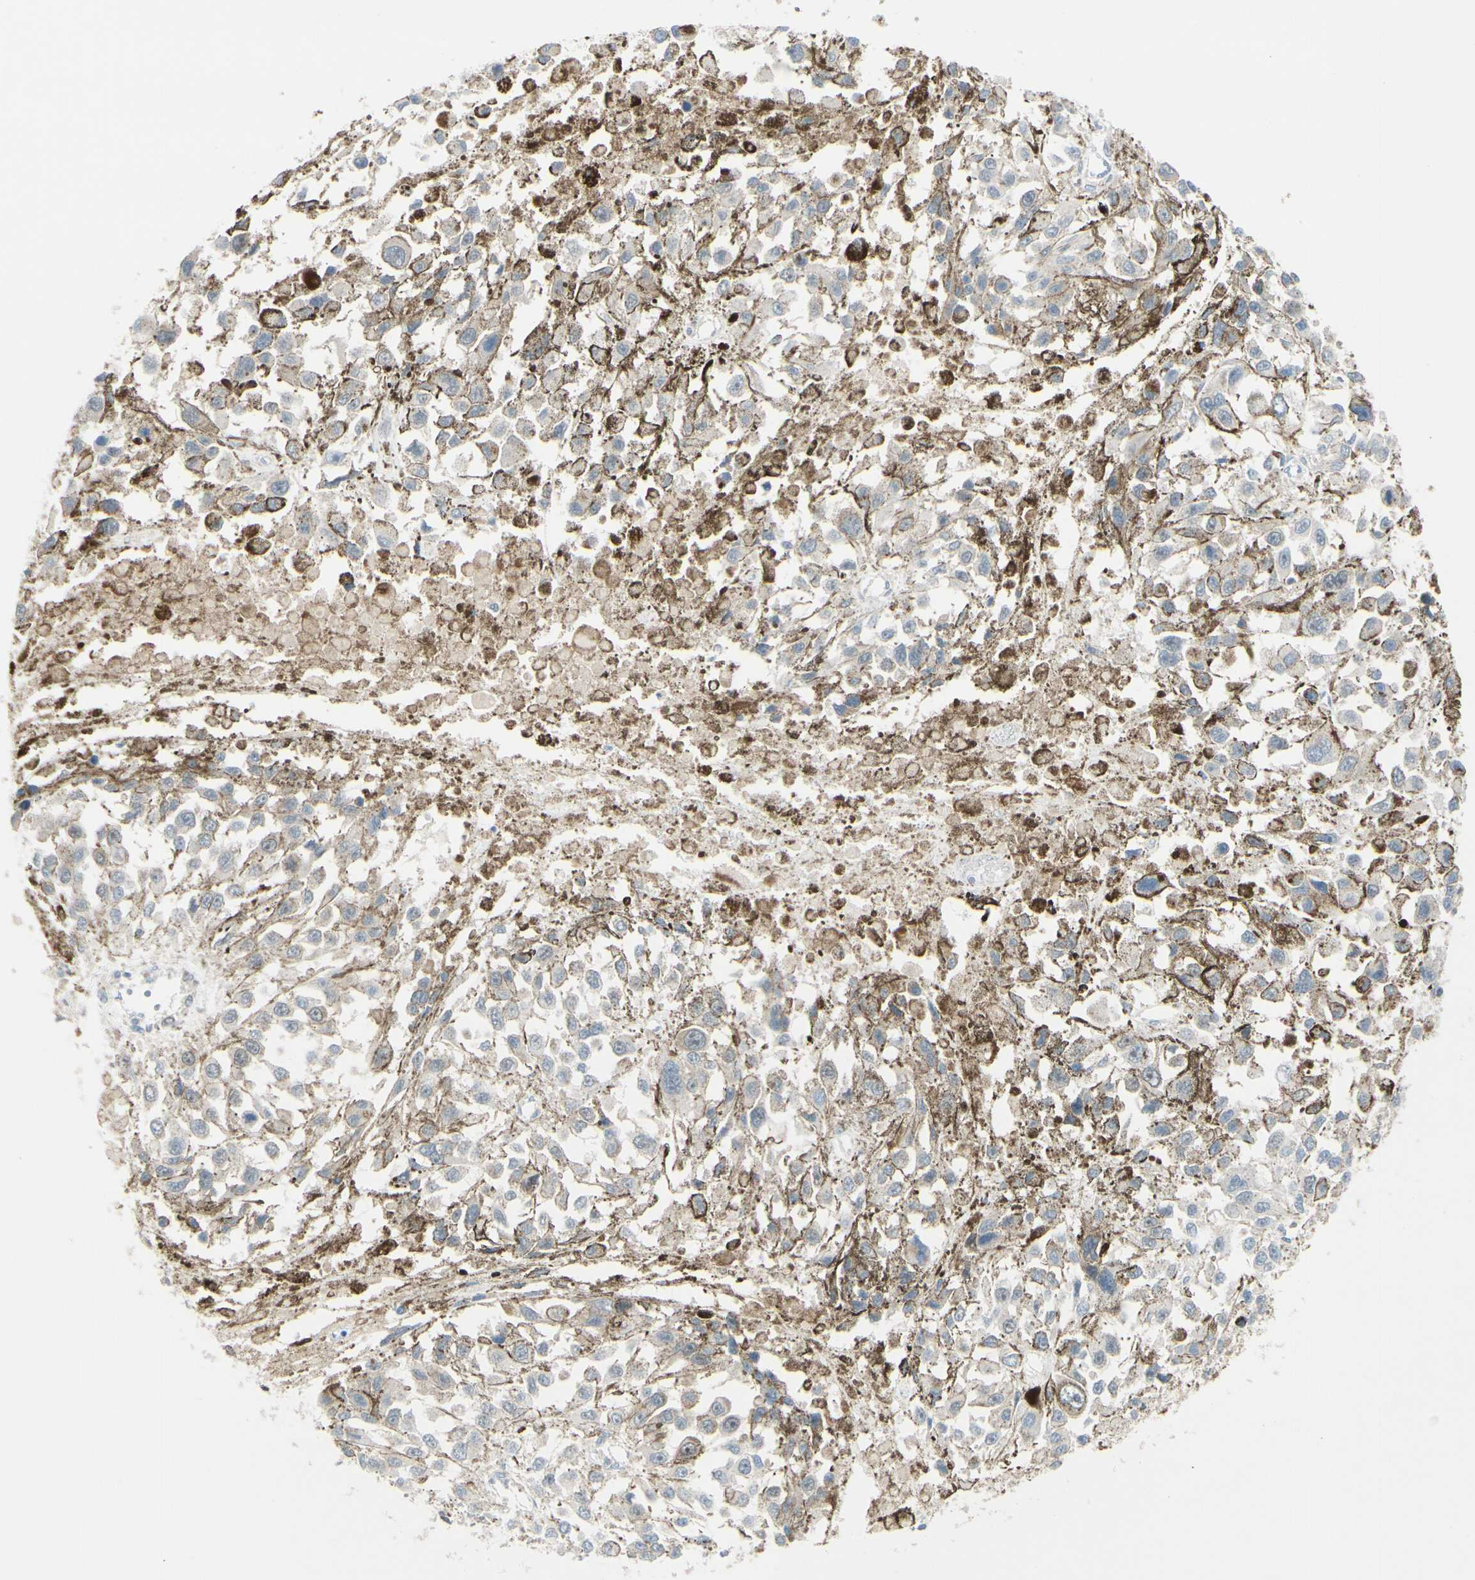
{"staining": {"intensity": "weak", "quantity": "25%-75%", "location": "cytoplasmic/membranous"}, "tissue": "melanoma", "cell_type": "Tumor cells", "image_type": "cancer", "snomed": [{"axis": "morphology", "description": "Malignant melanoma, Metastatic site"}, {"axis": "topography", "description": "Lymph node"}], "caption": "This histopathology image exhibits malignant melanoma (metastatic site) stained with immunohistochemistry to label a protein in brown. The cytoplasmic/membranous of tumor cells show weak positivity for the protein. Nuclei are counter-stained blue.", "gene": "PTTG1", "patient": {"sex": "male", "age": 59}}